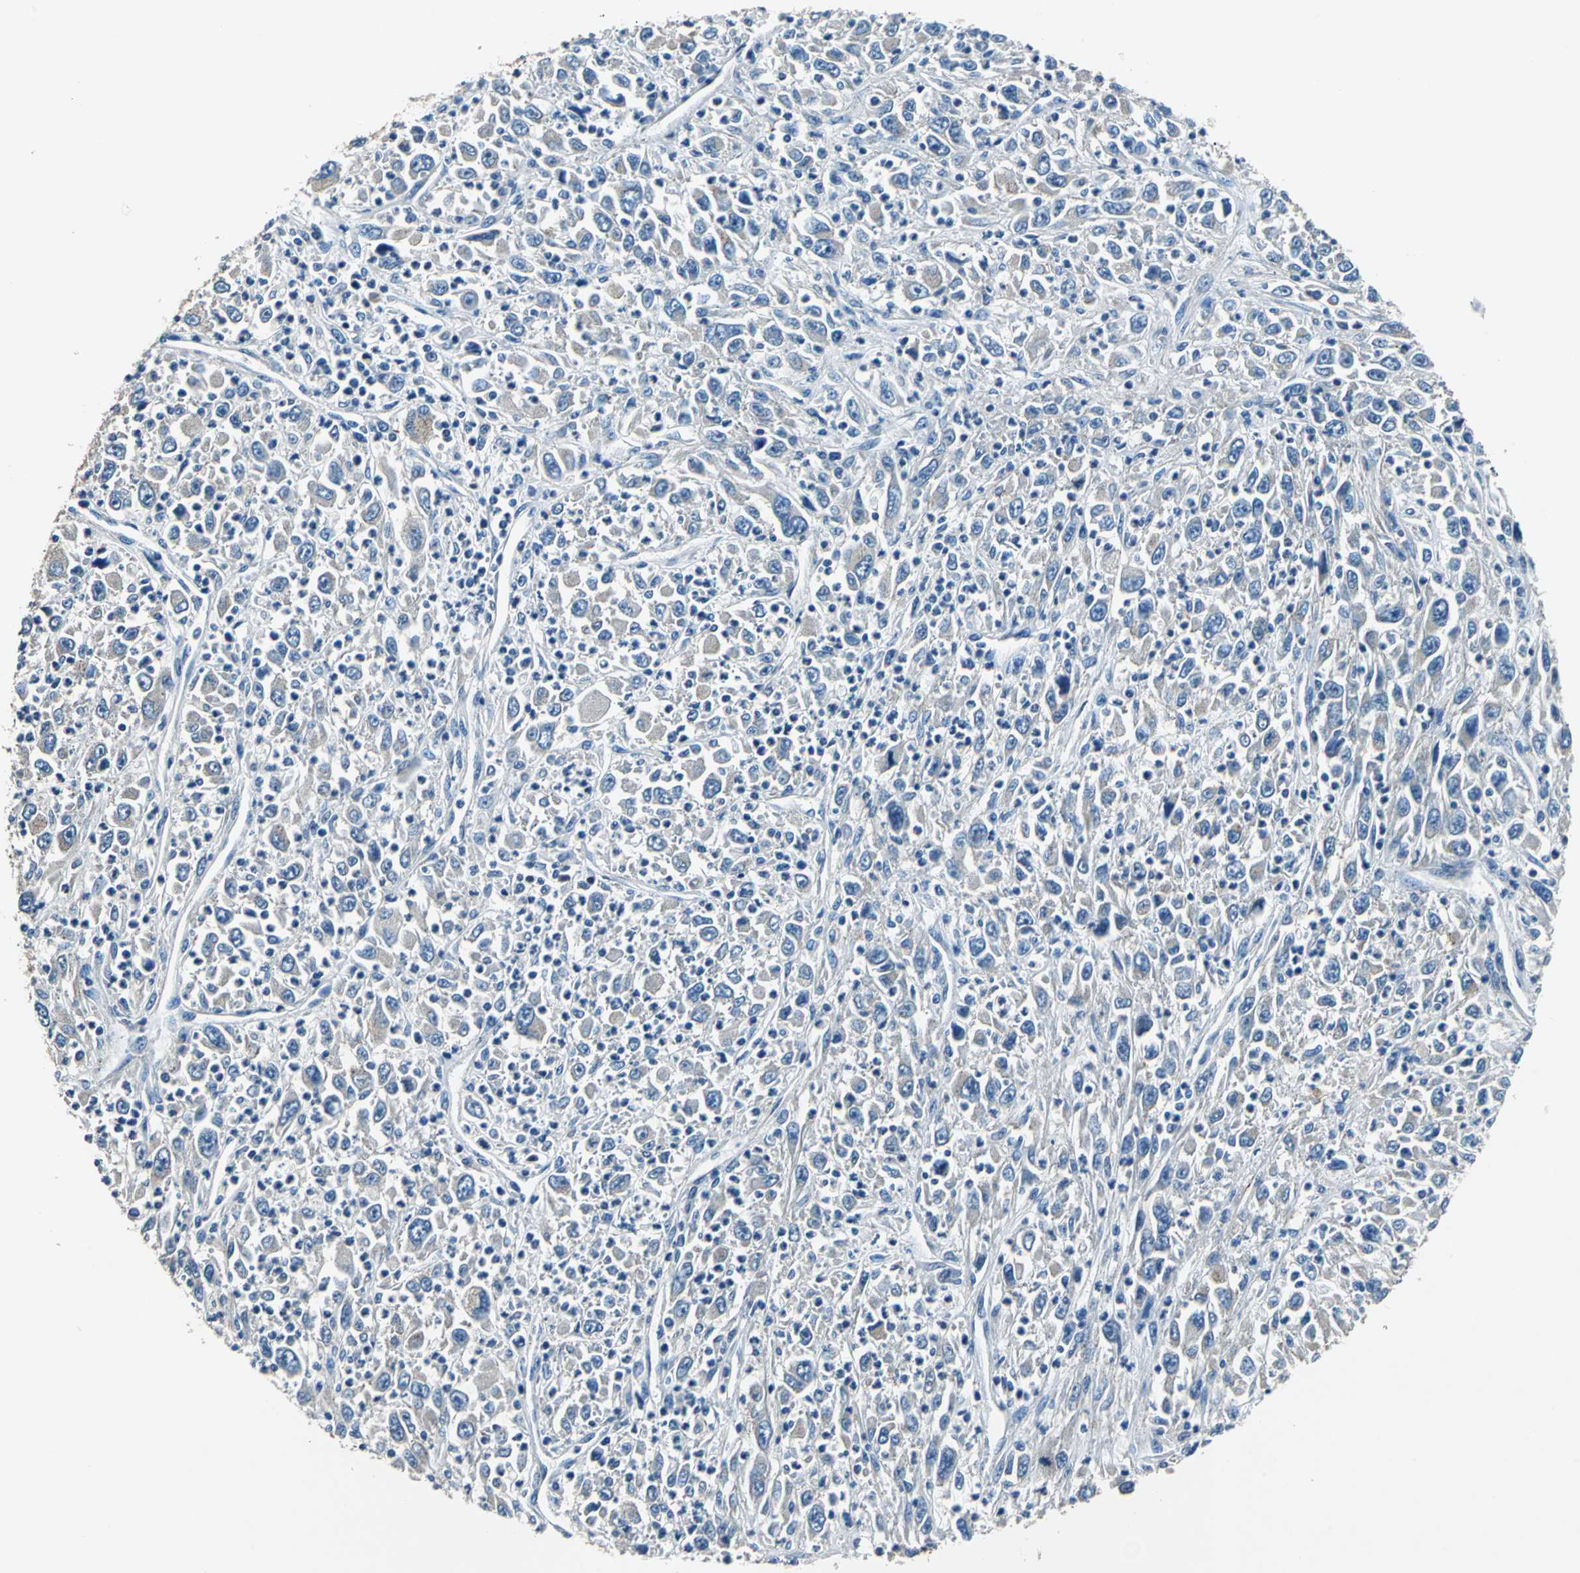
{"staining": {"intensity": "negative", "quantity": "none", "location": "none"}, "tissue": "melanoma", "cell_type": "Tumor cells", "image_type": "cancer", "snomed": [{"axis": "morphology", "description": "Malignant melanoma, Metastatic site"}, {"axis": "topography", "description": "Skin"}], "caption": "Micrograph shows no significant protein positivity in tumor cells of malignant melanoma (metastatic site). (Stains: DAB IHC with hematoxylin counter stain, Microscopy: brightfield microscopy at high magnification).", "gene": "PRKCA", "patient": {"sex": "female", "age": 56}}